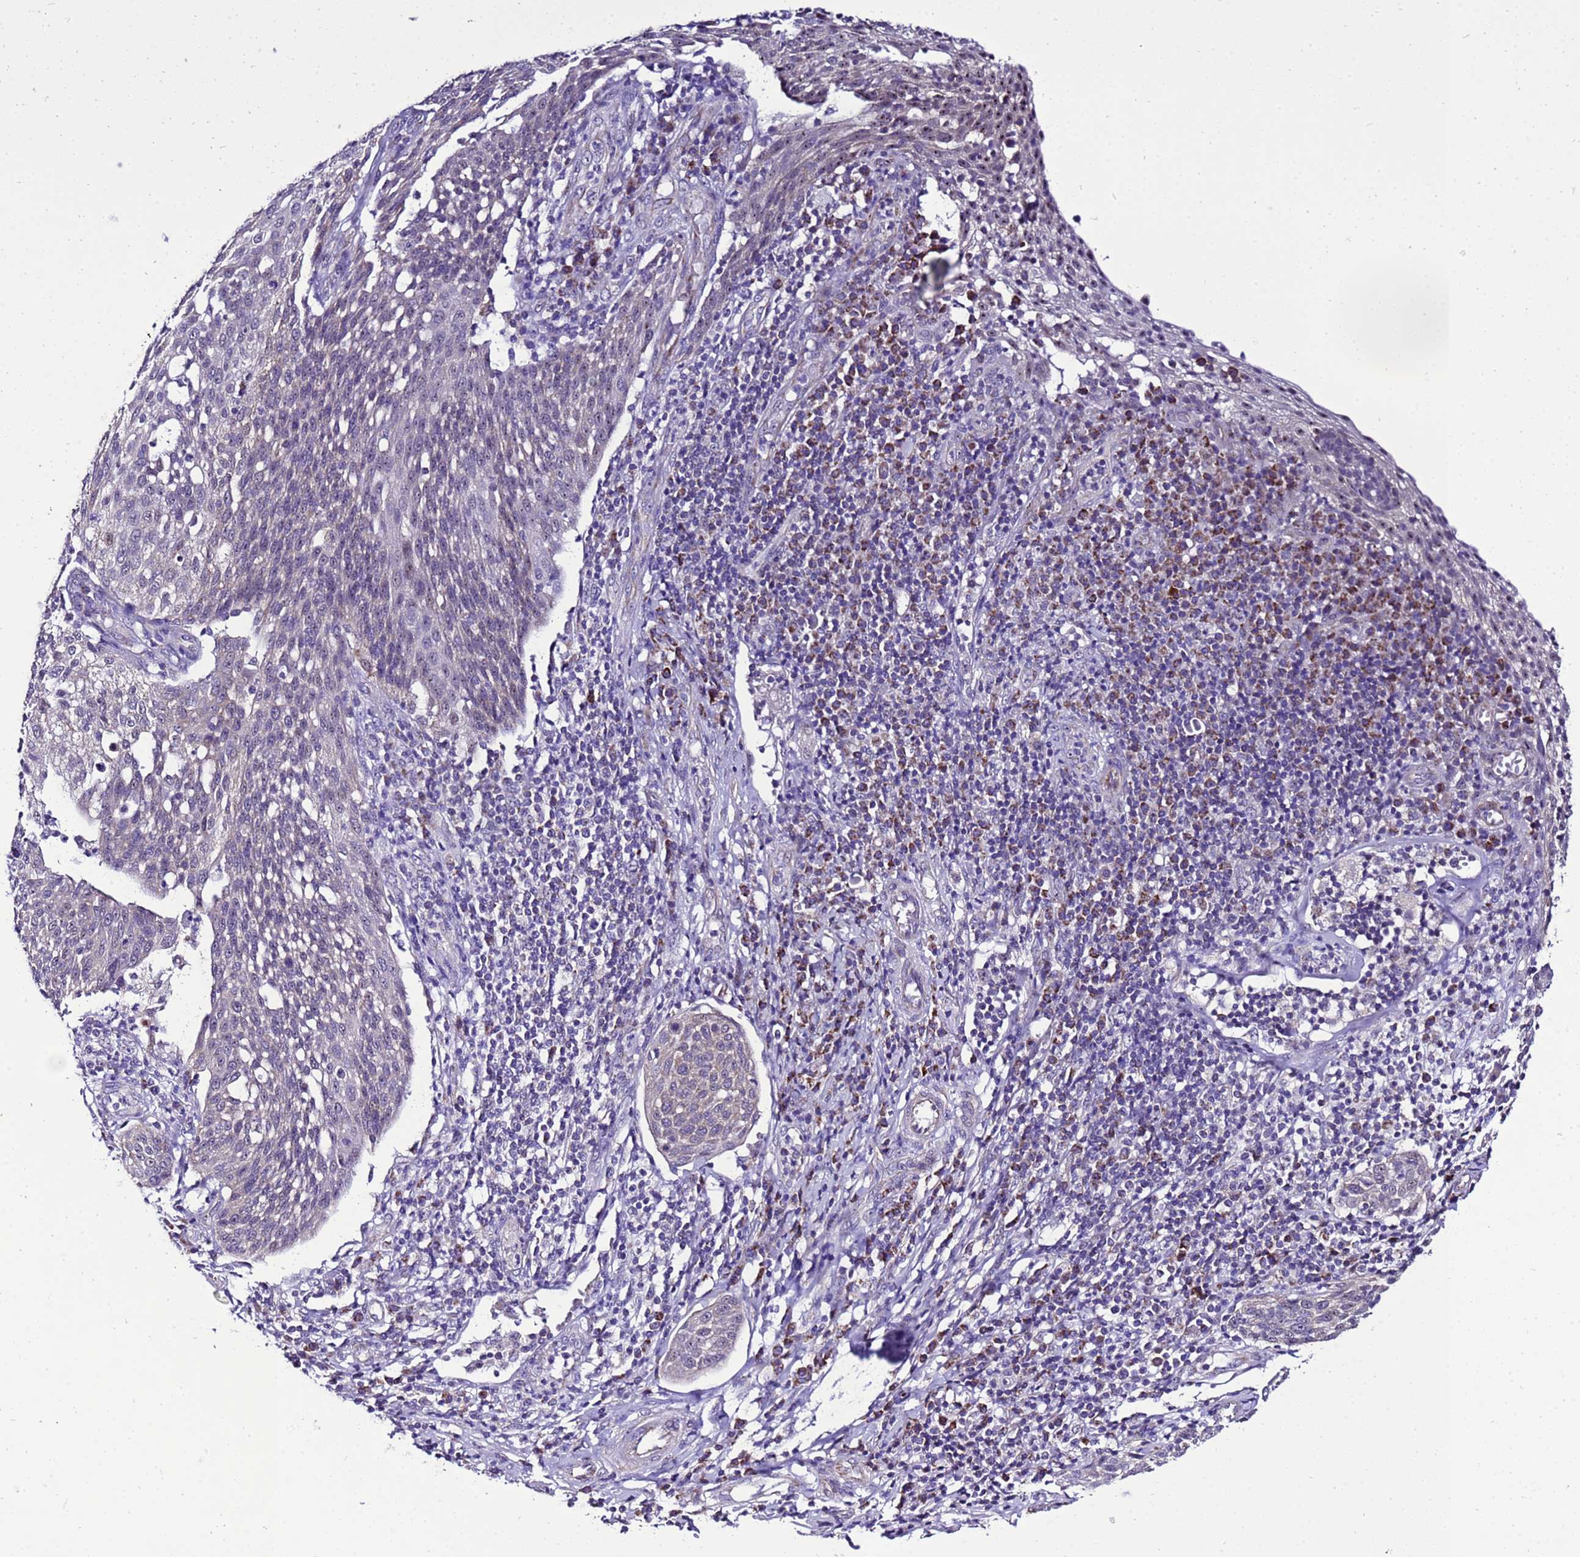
{"staining": {"intensity": "negative", "quantity": "none", "location": "none"}, "tissue": "cervical cancer", "cell_type": "Tumor cells", "image_type": "cancer", "snomed": [{"axis": "morphology", "description": "Squamous cell carcinoma, NOS"}, {"axis": "topography", "description": "Cervix"}], "caption": "Tumor cells show no significant expression in cervical cancer.", "gene": "DPH6", "patient": {"sex": "female", "age": 34}}